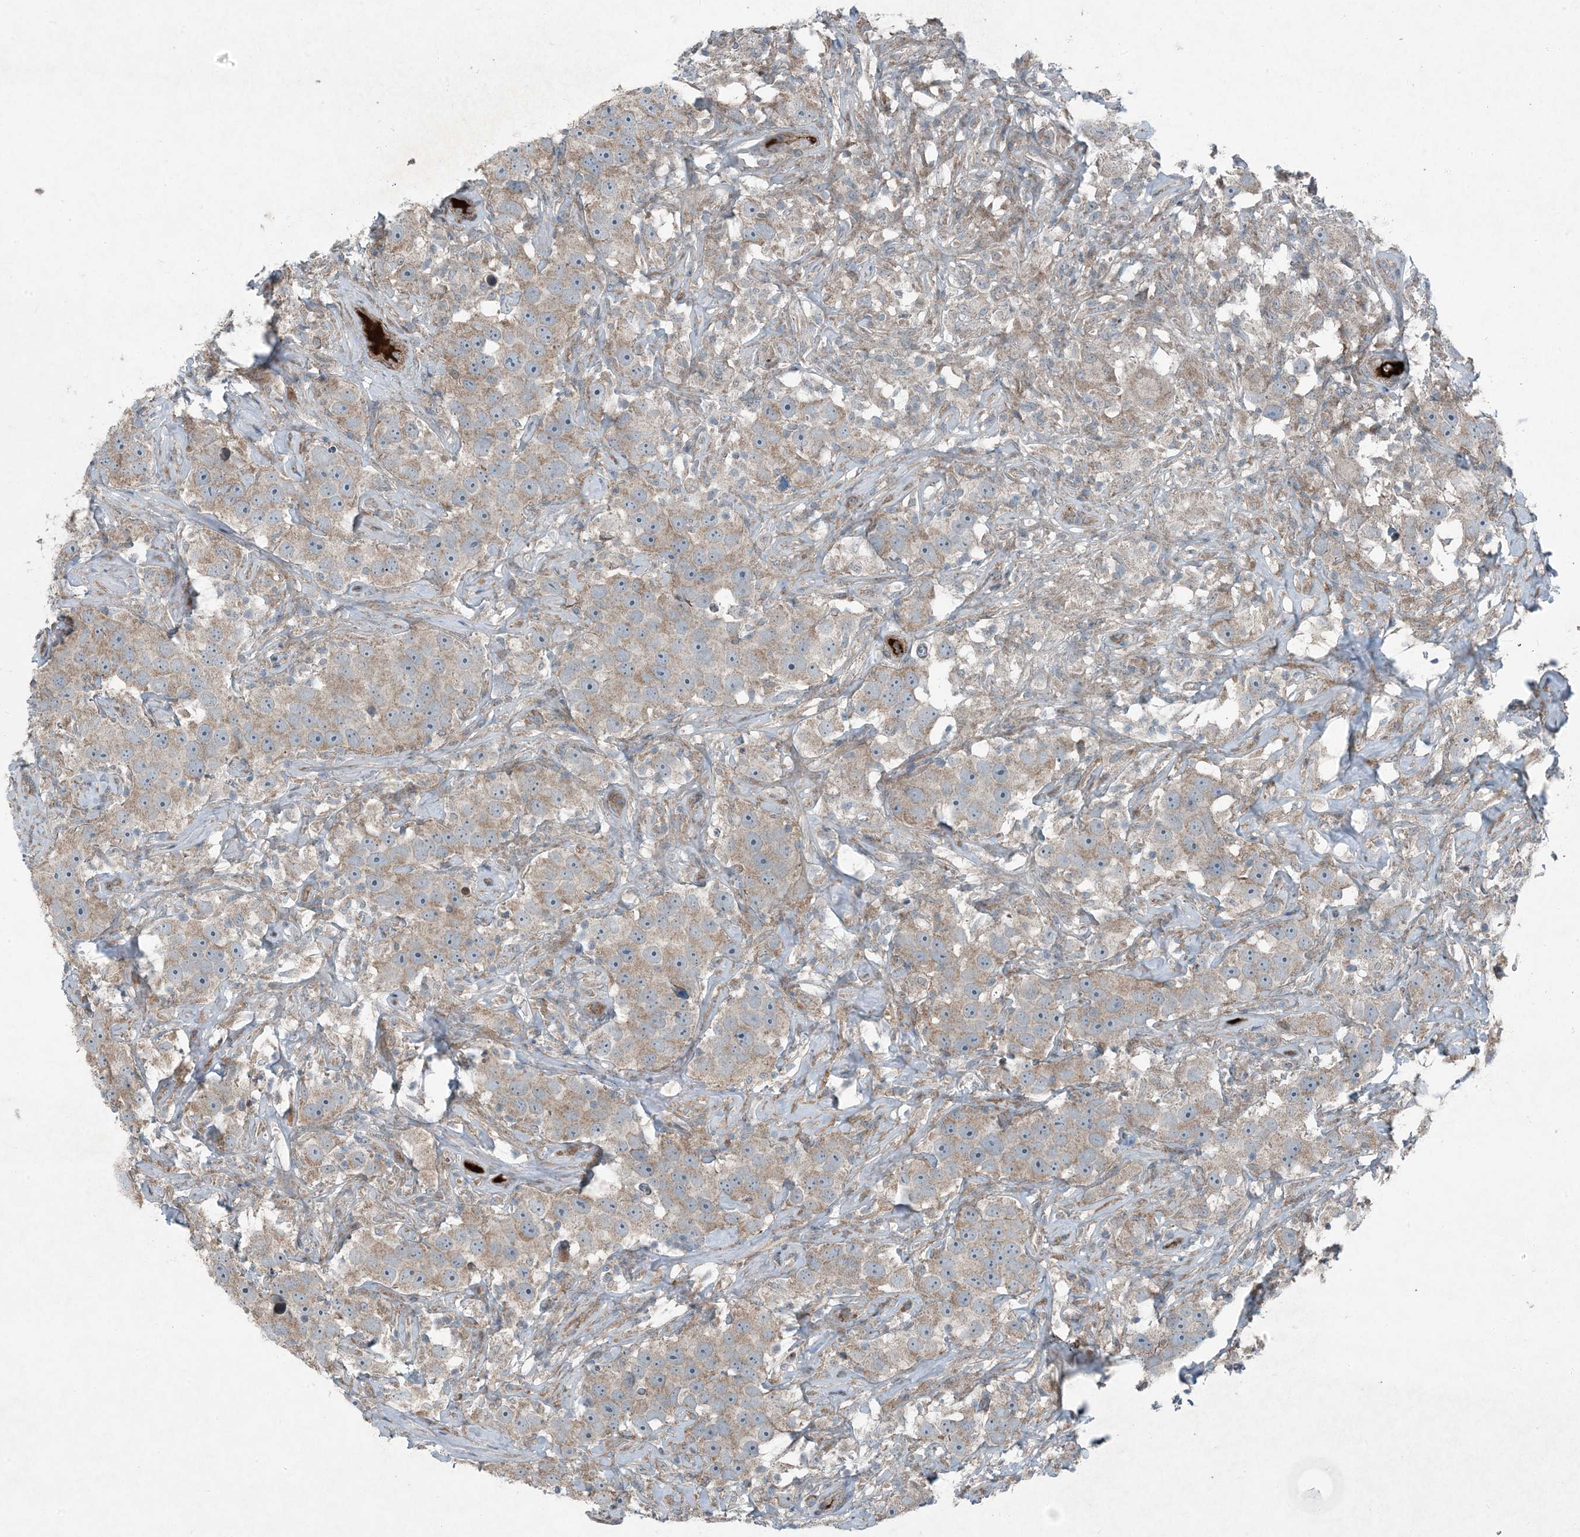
{"staining": {"intensity": "moderate", "quantity": "25%-75%", "location": "cytoplasmic/membranous"}, "tissue": "testis cancer", "cell_type": "Tumor cells", "image_type": "cancer", "snomed": [{"axis": "morphology", "description": "Seminoma, NOS"}, {"axis": "topography", "description": "Testis"}], "caption": "The histopathology image shows staining of testis cancer, revealing moderate cytoplasmic/membranous protein staining (brown color) within tumor cells.", "gene": "APOM", "patient": {"sex": "male", "age": 49}}